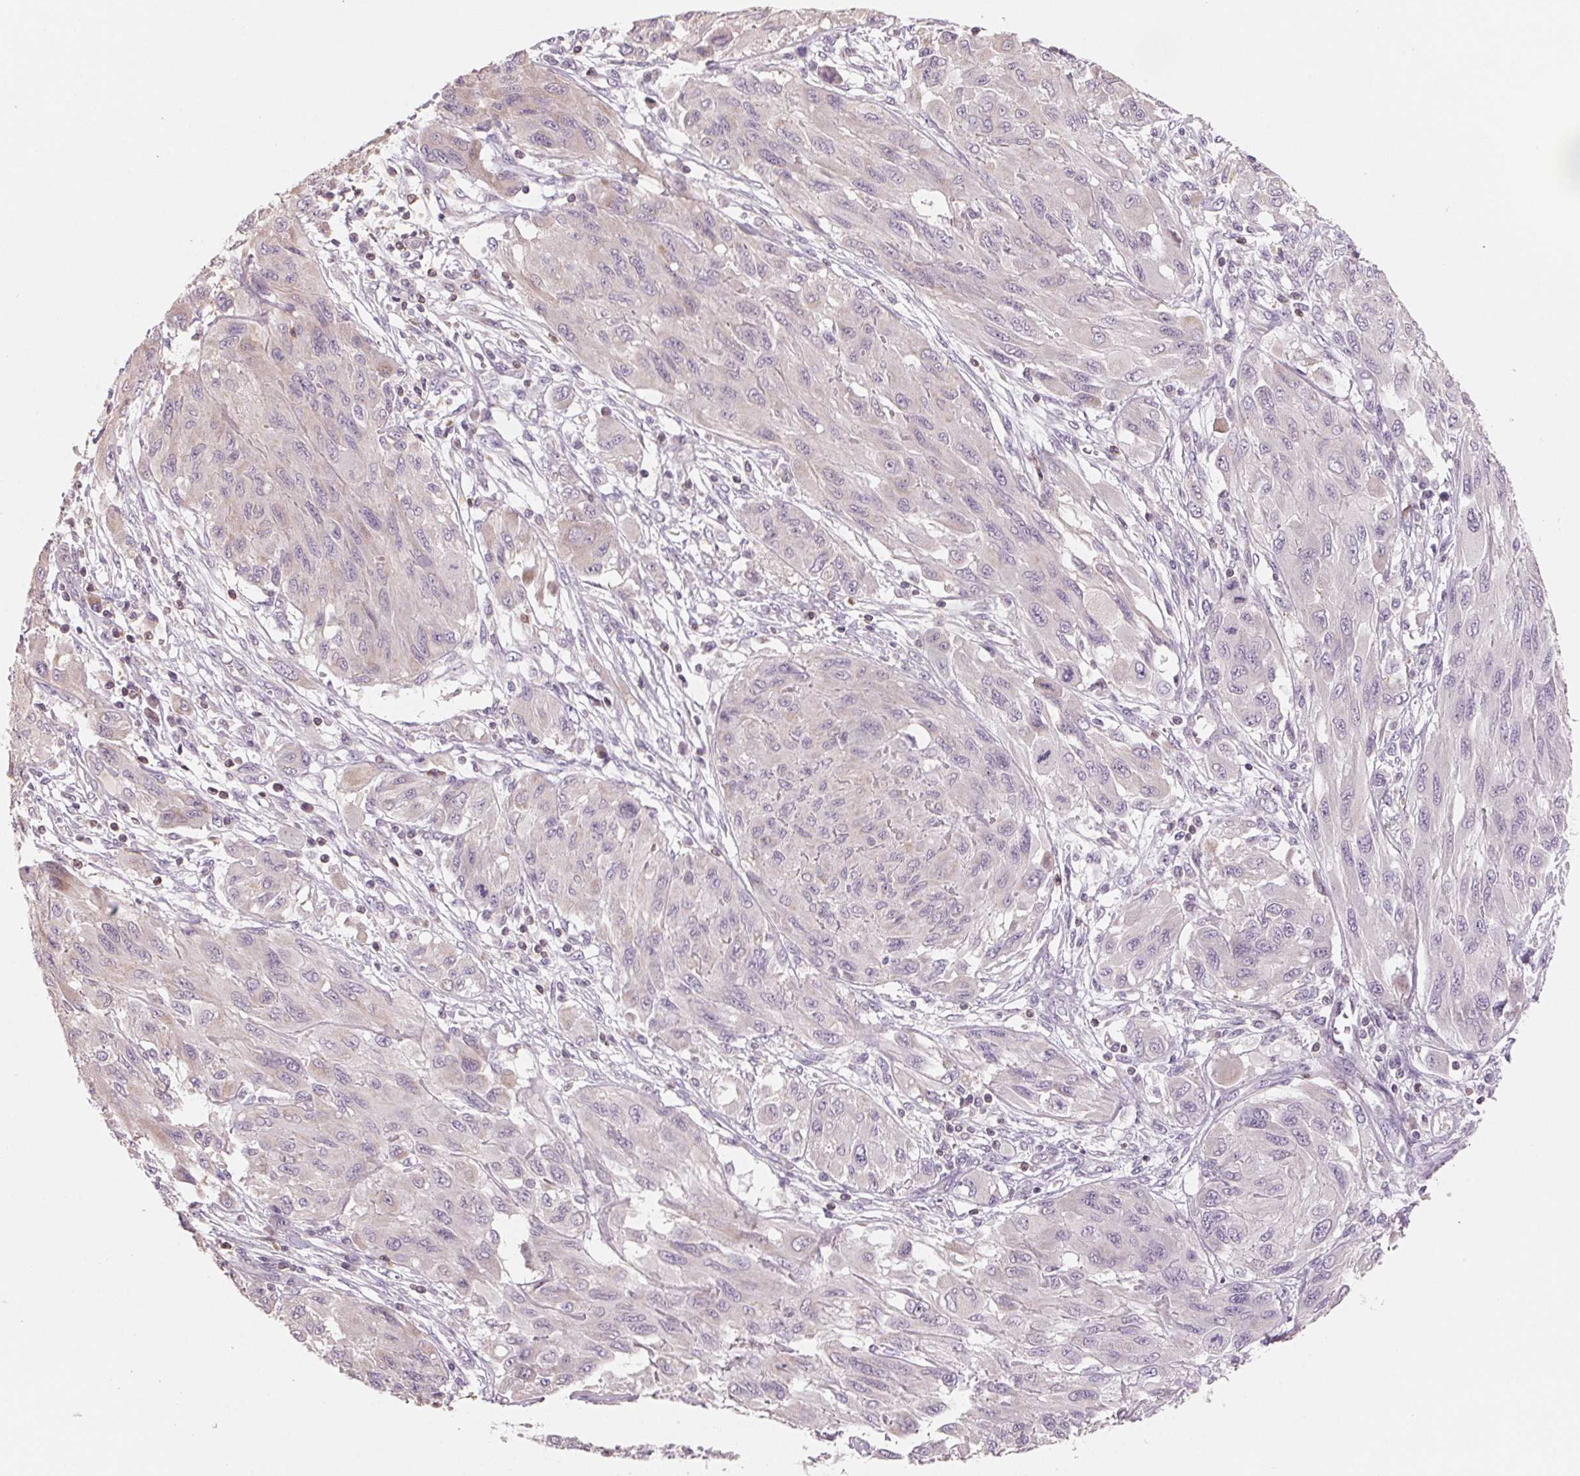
{"staining": {"intensity": "negative", "quantity": "none", "location": "none"}, "tissue": "melanoma", "cell_type": "Tumor cells", "image_type": "cancer", "snomed": [{"axis": "morphology", "description": "Malignant melanoma, NOS"}, {"axis": "topography", "description": "Skin"}], "caption": "Human melanoma stained for a protein using IHC exhibits no expression in tumor cells.", "gene": "VTCN1", "patient": {"sex": "female", "age": 91}}